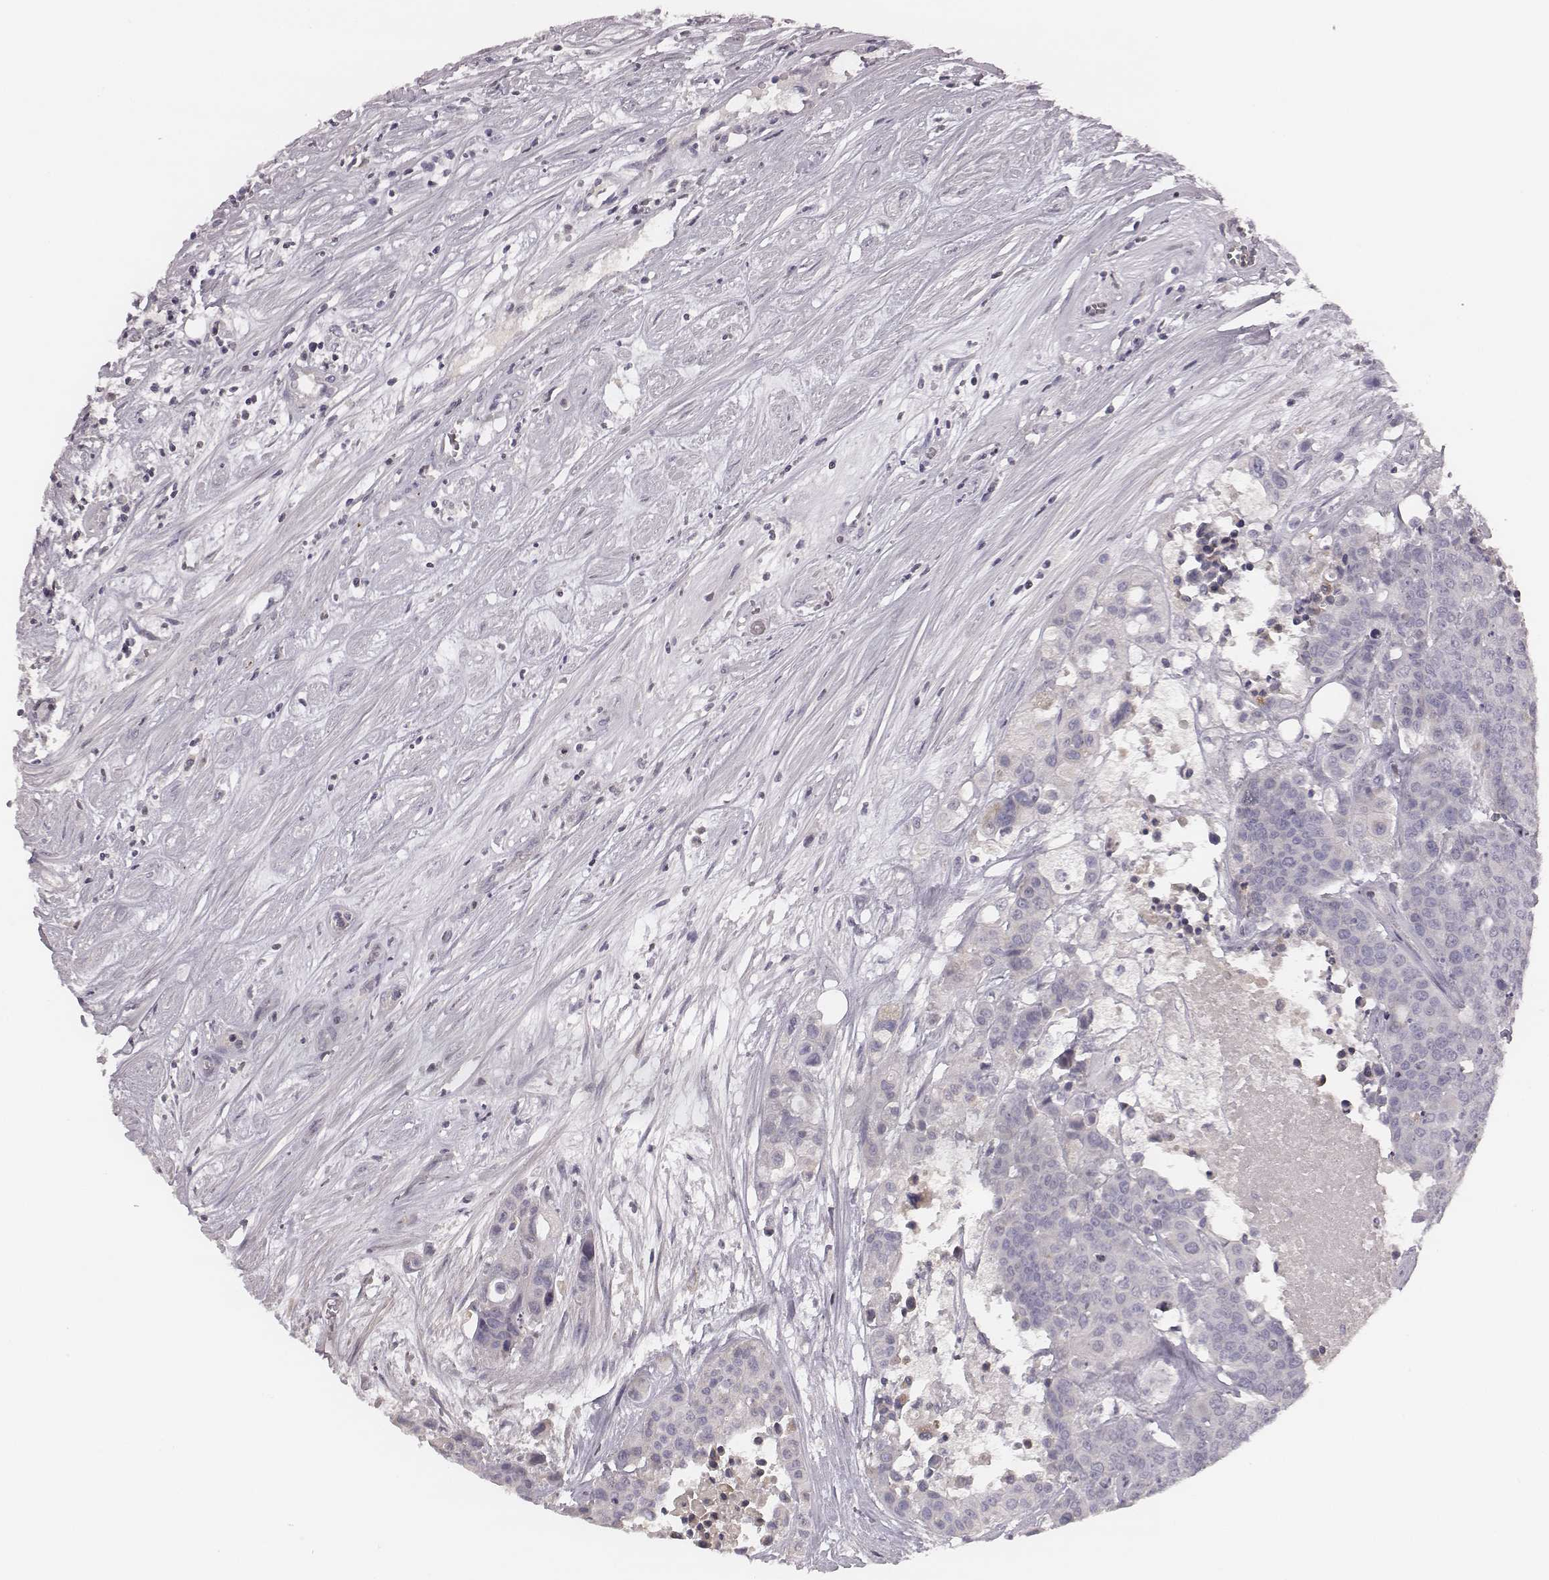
{"staining": {"intensity": "negative", "quantity": "none", "location": "none"}, "tissue": "carcinoid", "cell_type": "Tumor cells", "image_type": "cancer", "snomed": [{"axis": "morphology", "description": "Carcinoid, malignant, NOS"}, {"axis": "topography", "description": "Colon"}], "caption": "High power microscopy histopathology image of an IHC image of carcinoid, revealing no significant positivity in tumor cells.", "gene": "TLX3", "patient": {"sex": "male", "age": 81}}